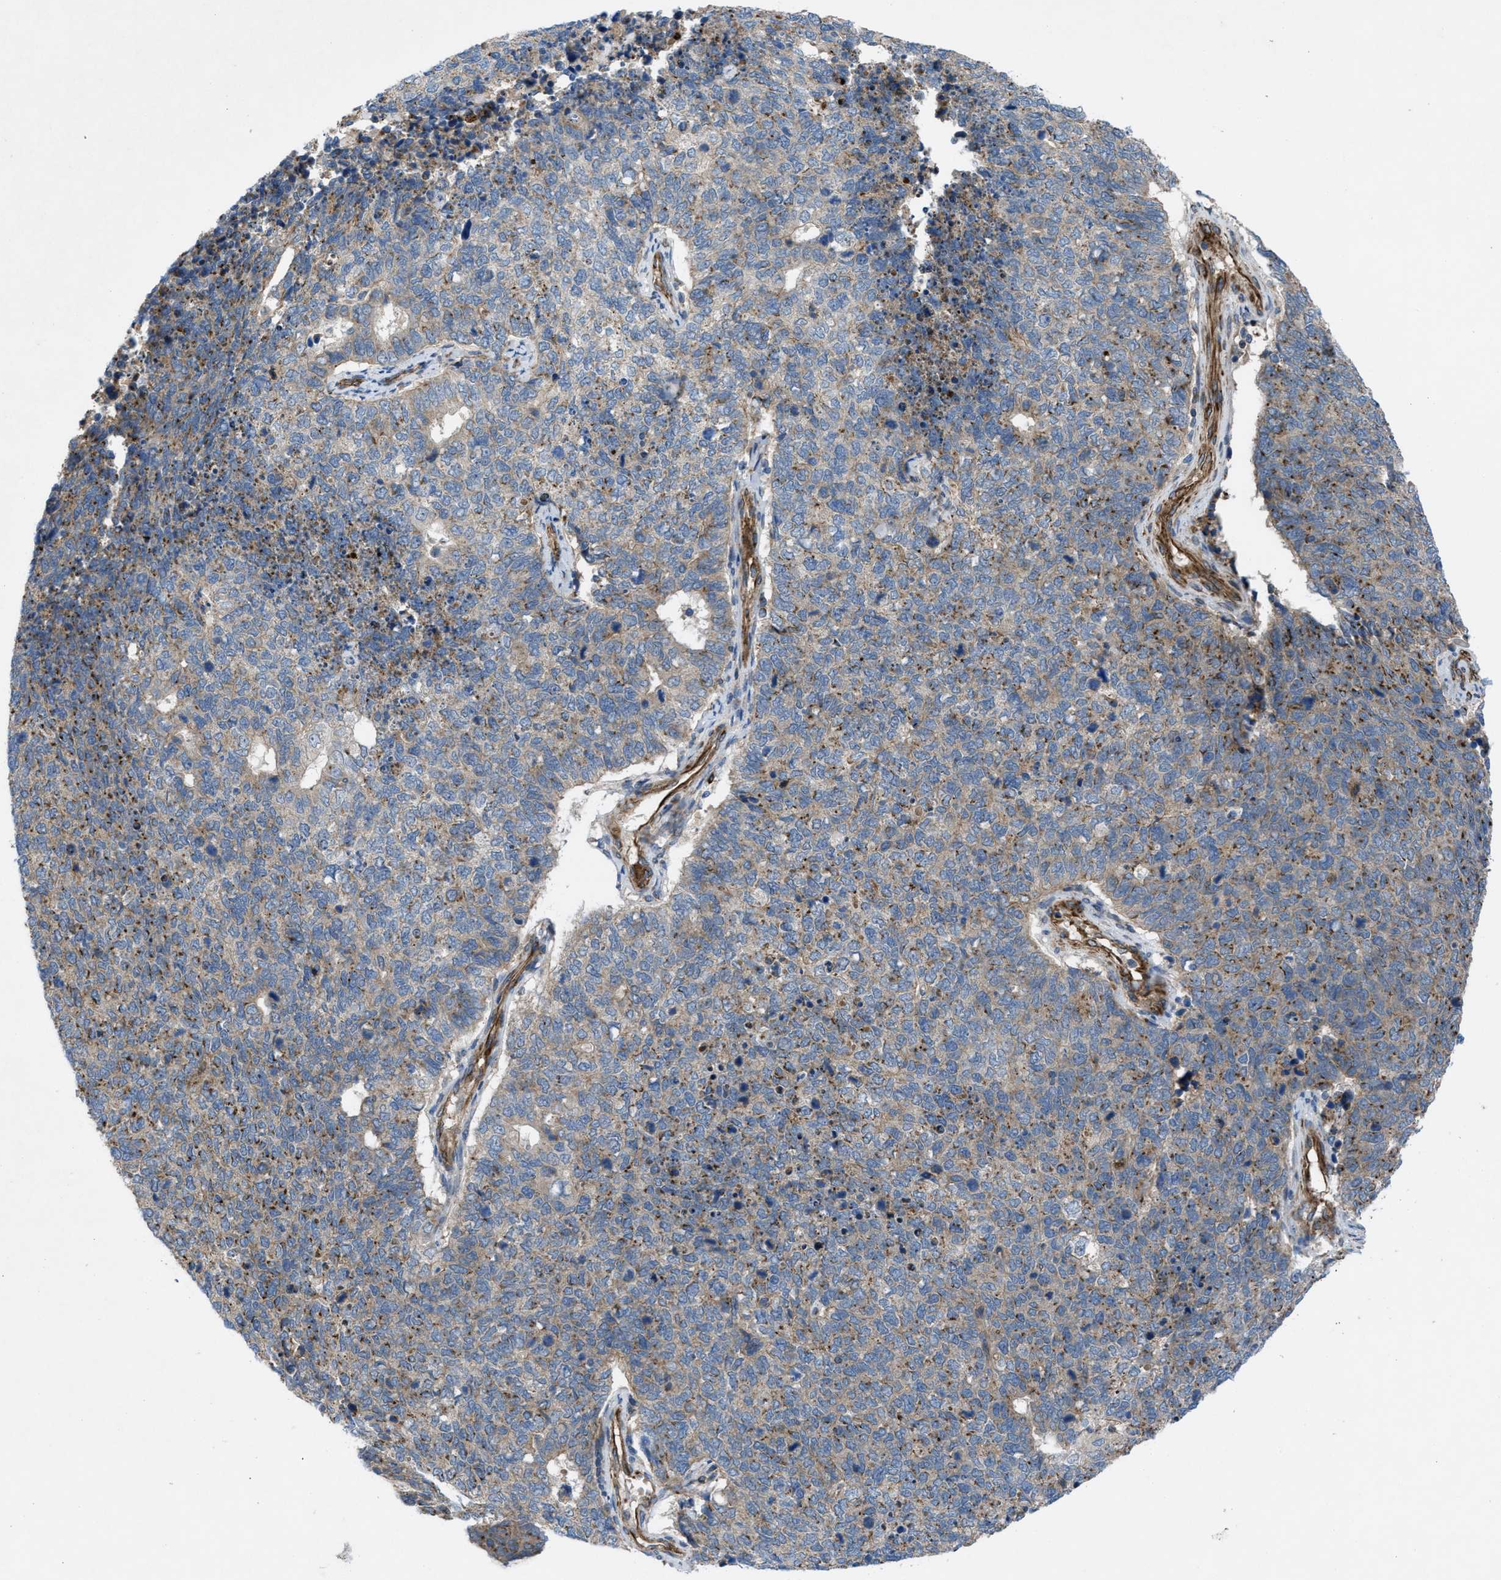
{"staining": {"intensity": "weak", "quantity": "<25%", "location": "cytoplasmic/membranous"}, "tissue": "cervical cancer", "cell_type": "Tumor cells", "image_type": "cancer", "snomed": [{"axis": "morphology", "description": "Squamous cell carcinoma, NOS"}, {"axis": "topography", "description": "Cervix"}], "caption": "Cervical cancer (squamous cell carcinoma) was stained to show a protein in brown. There is no significant staining in tumor cells.", "gene": "SLC6A9", "patient": {"sex": "female", "age": 63}}